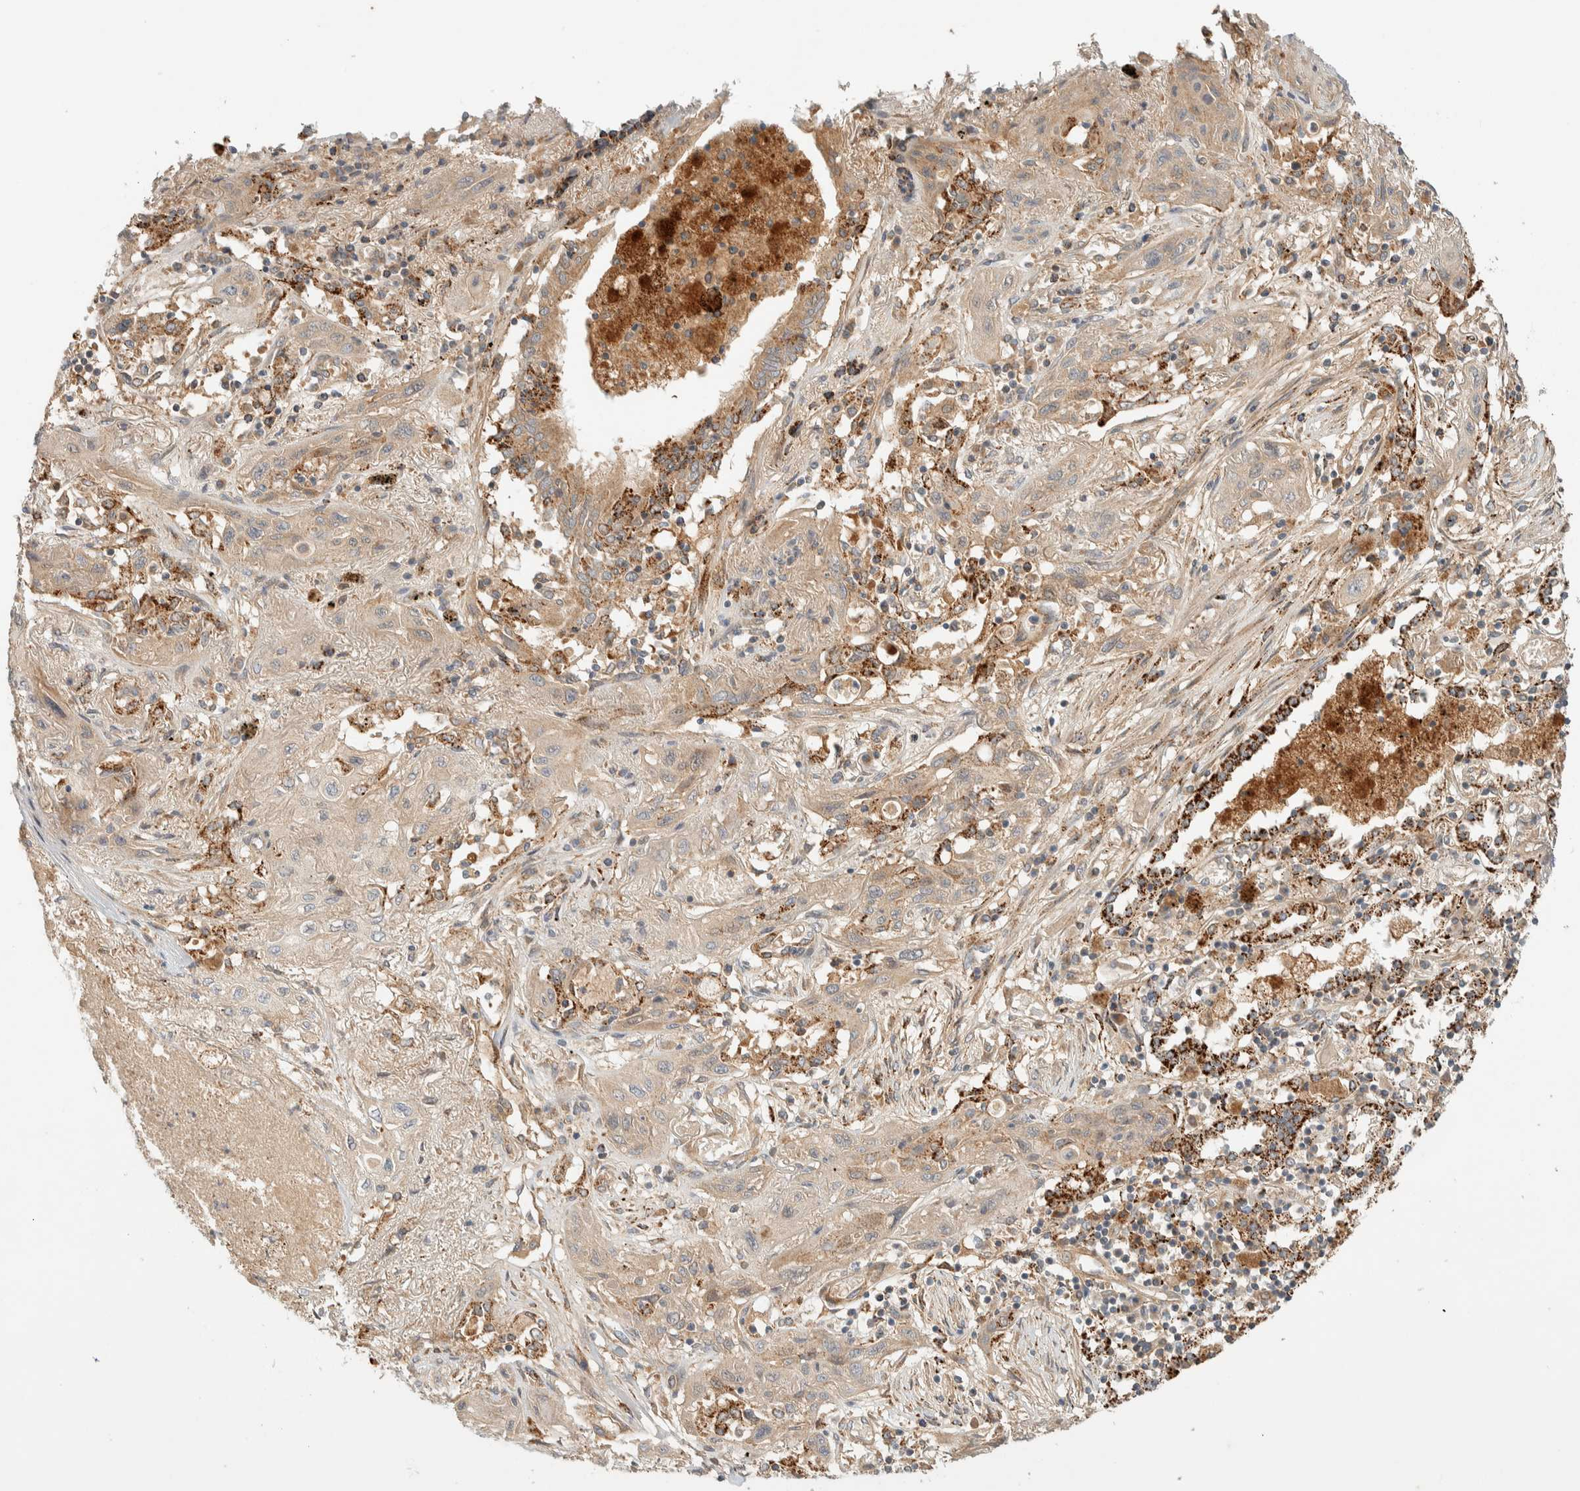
{"staining": {"intensity": "weak", "quantity": ">75%", "location": "cytoplasmic/membranous"}, "tissue": "lung cancer", "cell_type": "Tumor cells", "image_type": "cancer", "snomed": [{"axis": "morphology", "description": "Squamous cell carcinoma, NOS"}, {"axis": "topography", "description": "Lung"}], "caption": "Tumor cells show weak cytoplasmic/membranous expression in about >75% of cells in lung cancer.", "gene": "FAM167A", "patient": {"sex": "female", "age": 47}}